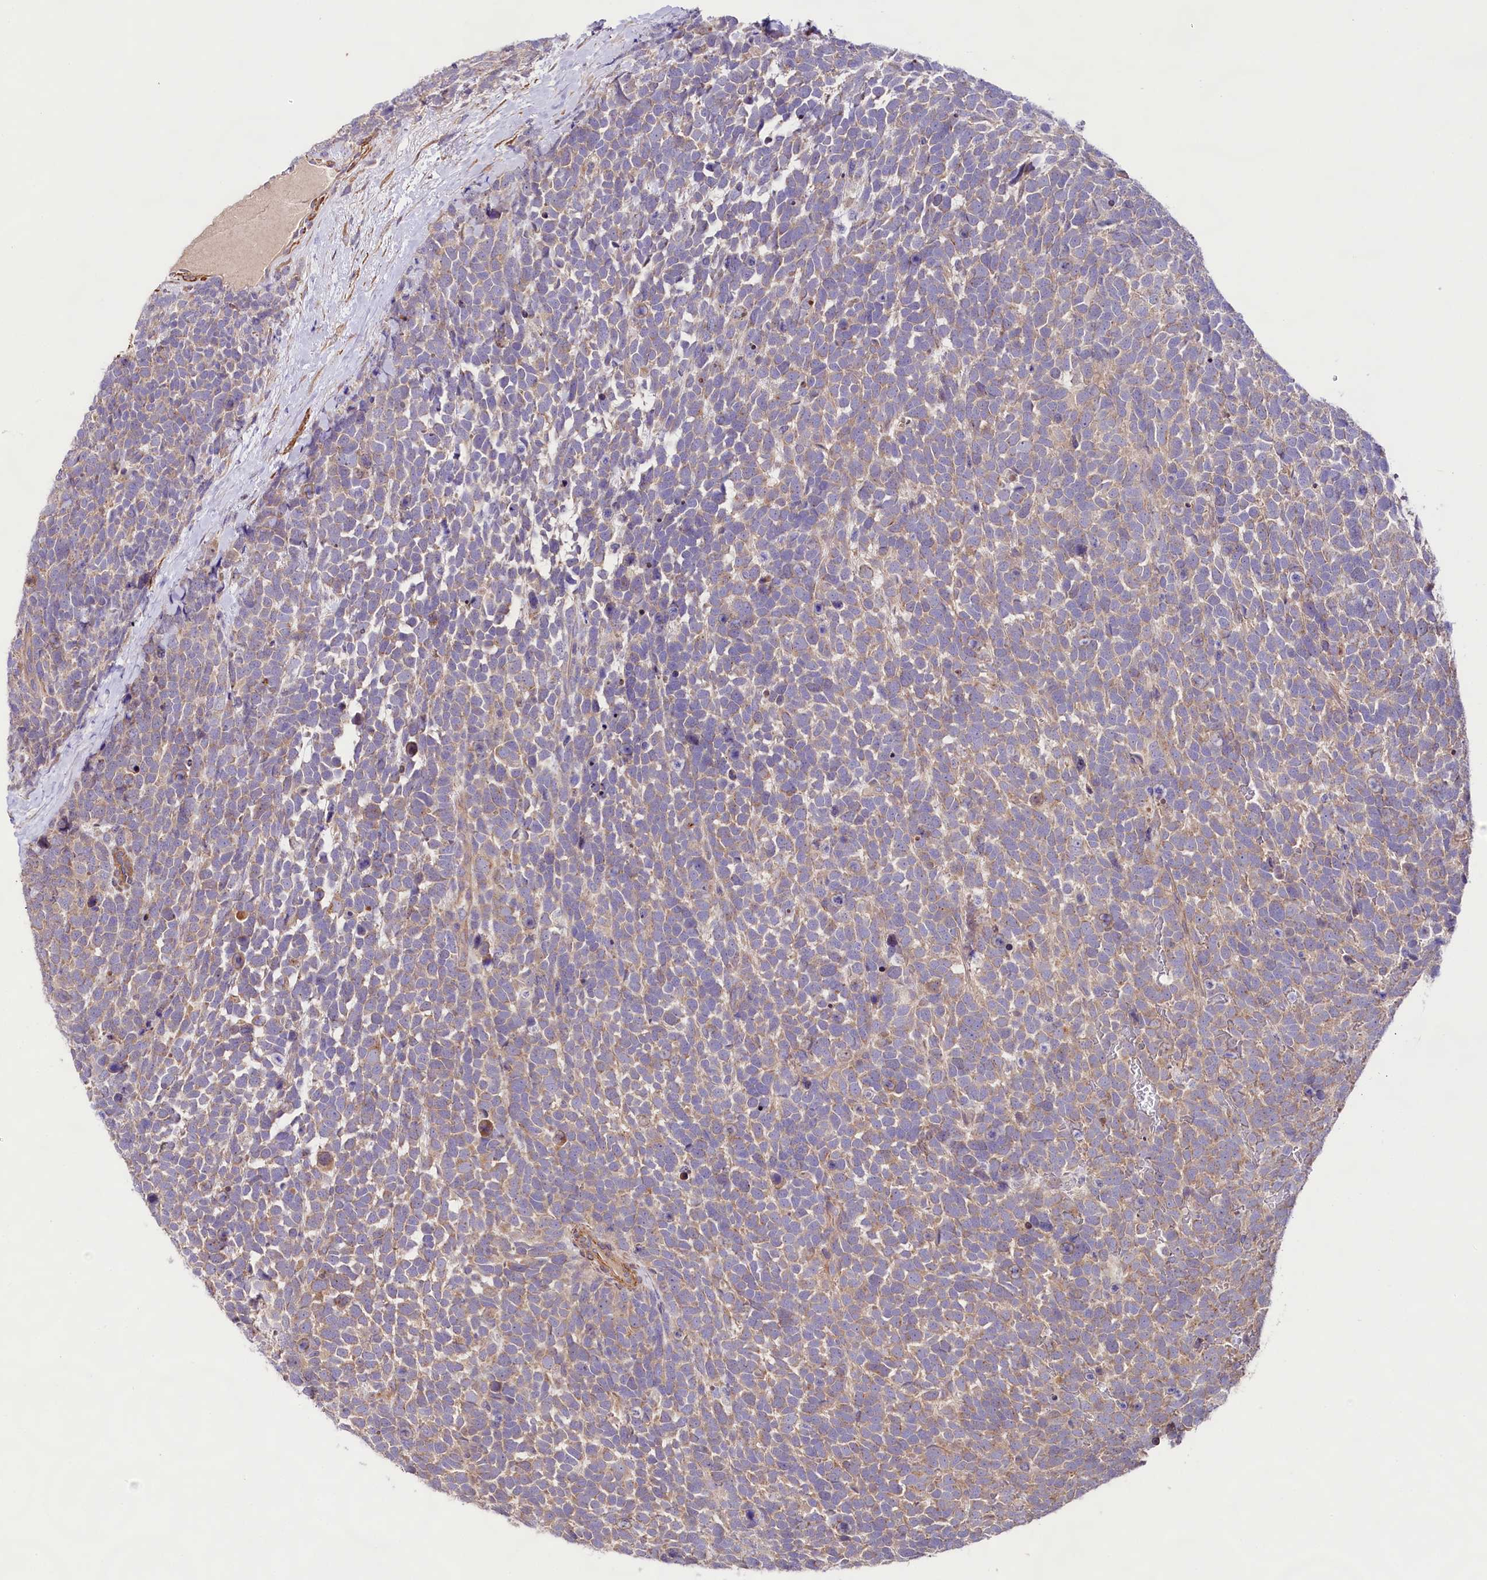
{"staining": {"intensity": "weak", "quantity": "<25%", "location": "cytoplasmic/membranous"}, "tissue": "urothelial cancer", "cell_type": "Tumor cells", "image_type": "cancer", "snomed": [{"axis": "morphology", "description": "Urothelial carcinoma, High grade"}, {"axis": "topography", "description": "Urinary bladder"}], "caption": "Immunohistochemistry (IHC) histopathology image of neoplastic tissue: human urothelial cancer stained with DAB displays no significant protein positivity in tumor cells.", "gene": "VPS11", "patient": {"sex": "female", "age": 82}}